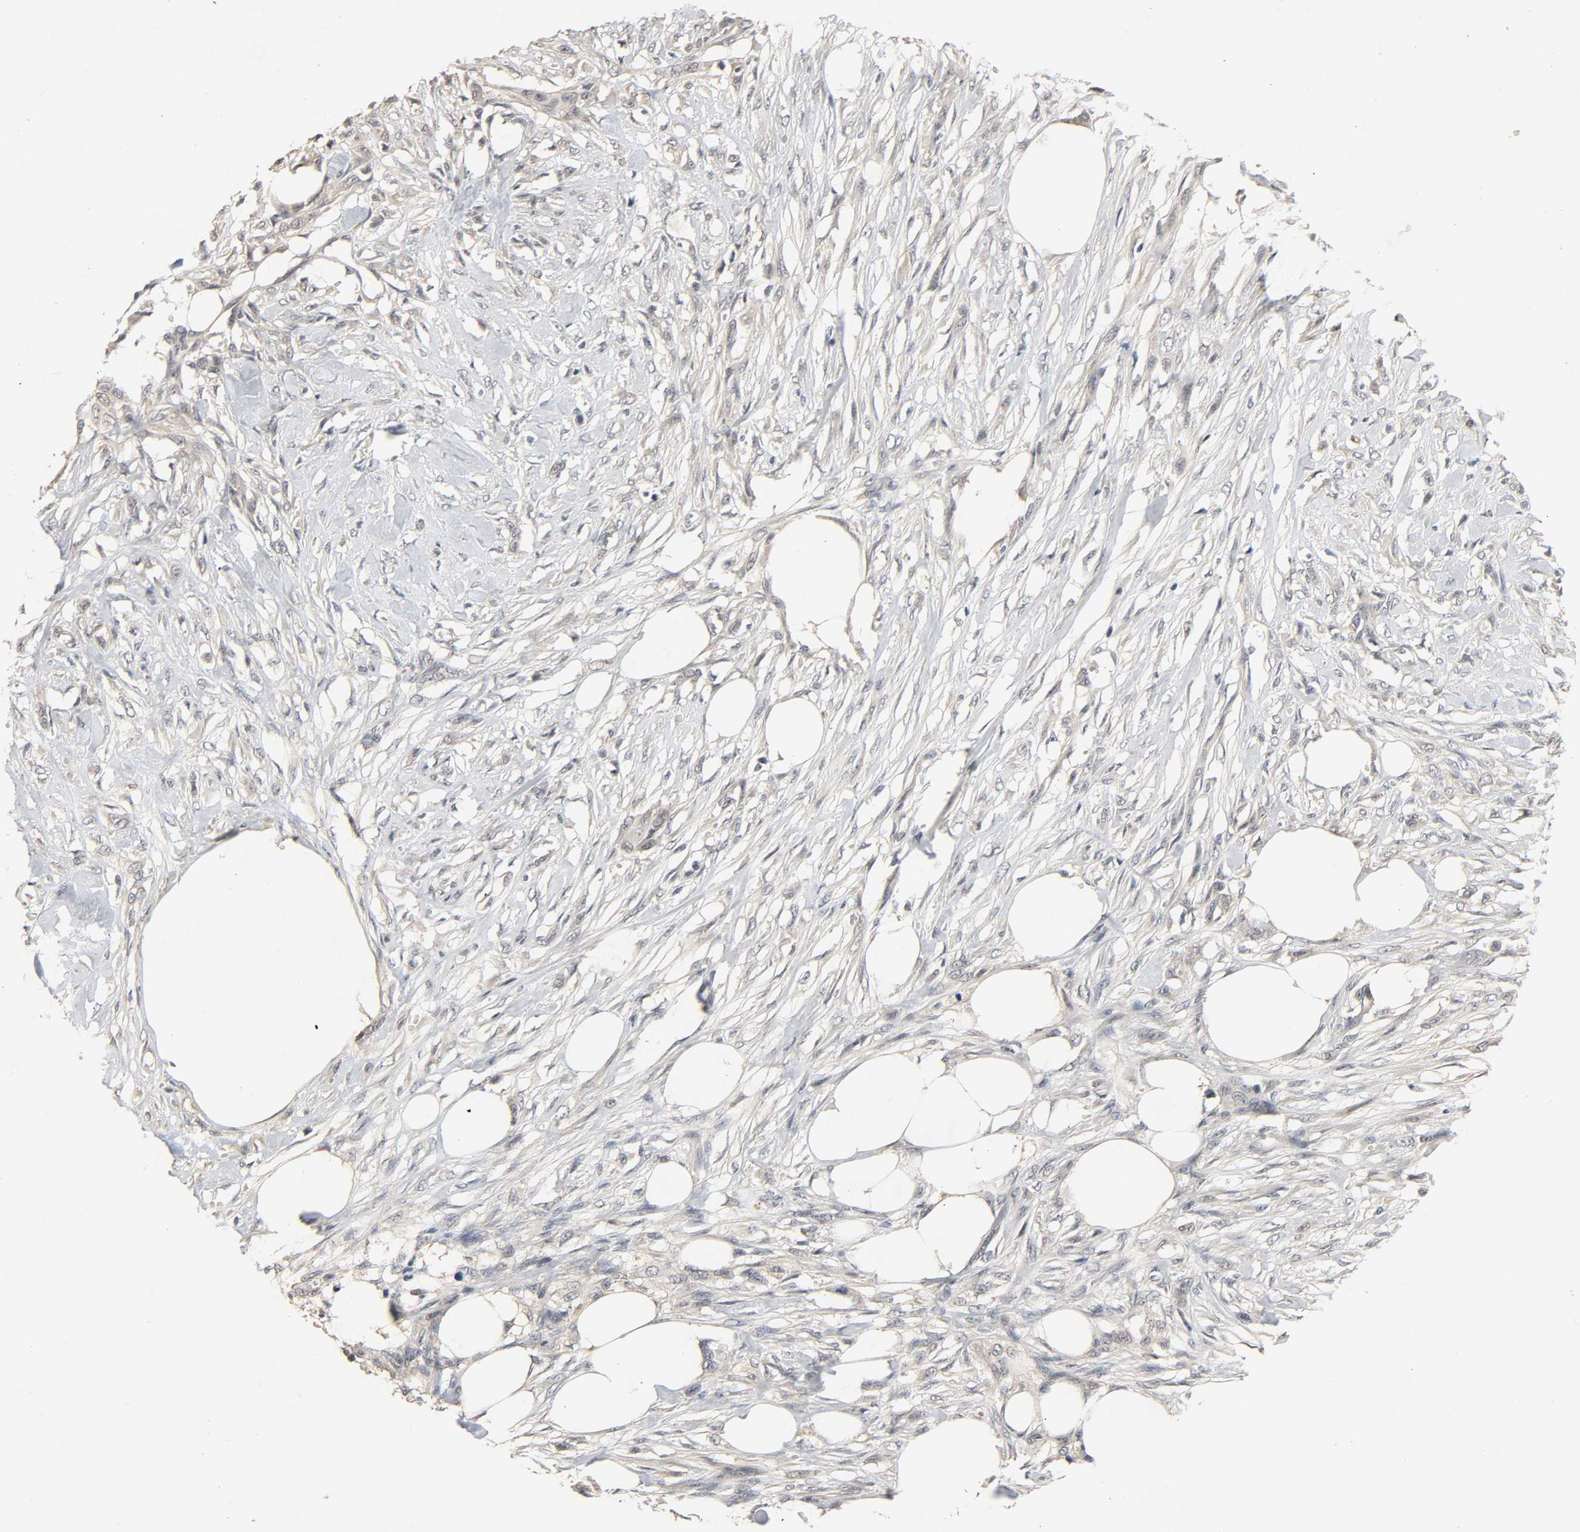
{"staining": {"intensity": "negative", "quantity": "none", "location": "none"}, "tissue": "skin cancer", "cell_type": "Tumor cells", "image_type": "cancer", "snomed": [{"axis": "morphology", "description": "Normal tissue, NOS"}, {"axis": "morphology", "description": "Squamous cell carcinoma, NOS"}, {"axis": "topography", "description": "Skin"}], "caption": "A histopathology image of squamous cell carcinoma (skin) stained for a protein reveals no brown staining in tumor cells.", "gene": "MAGEA8", "patient": {"sex": "female", "age": 59}}